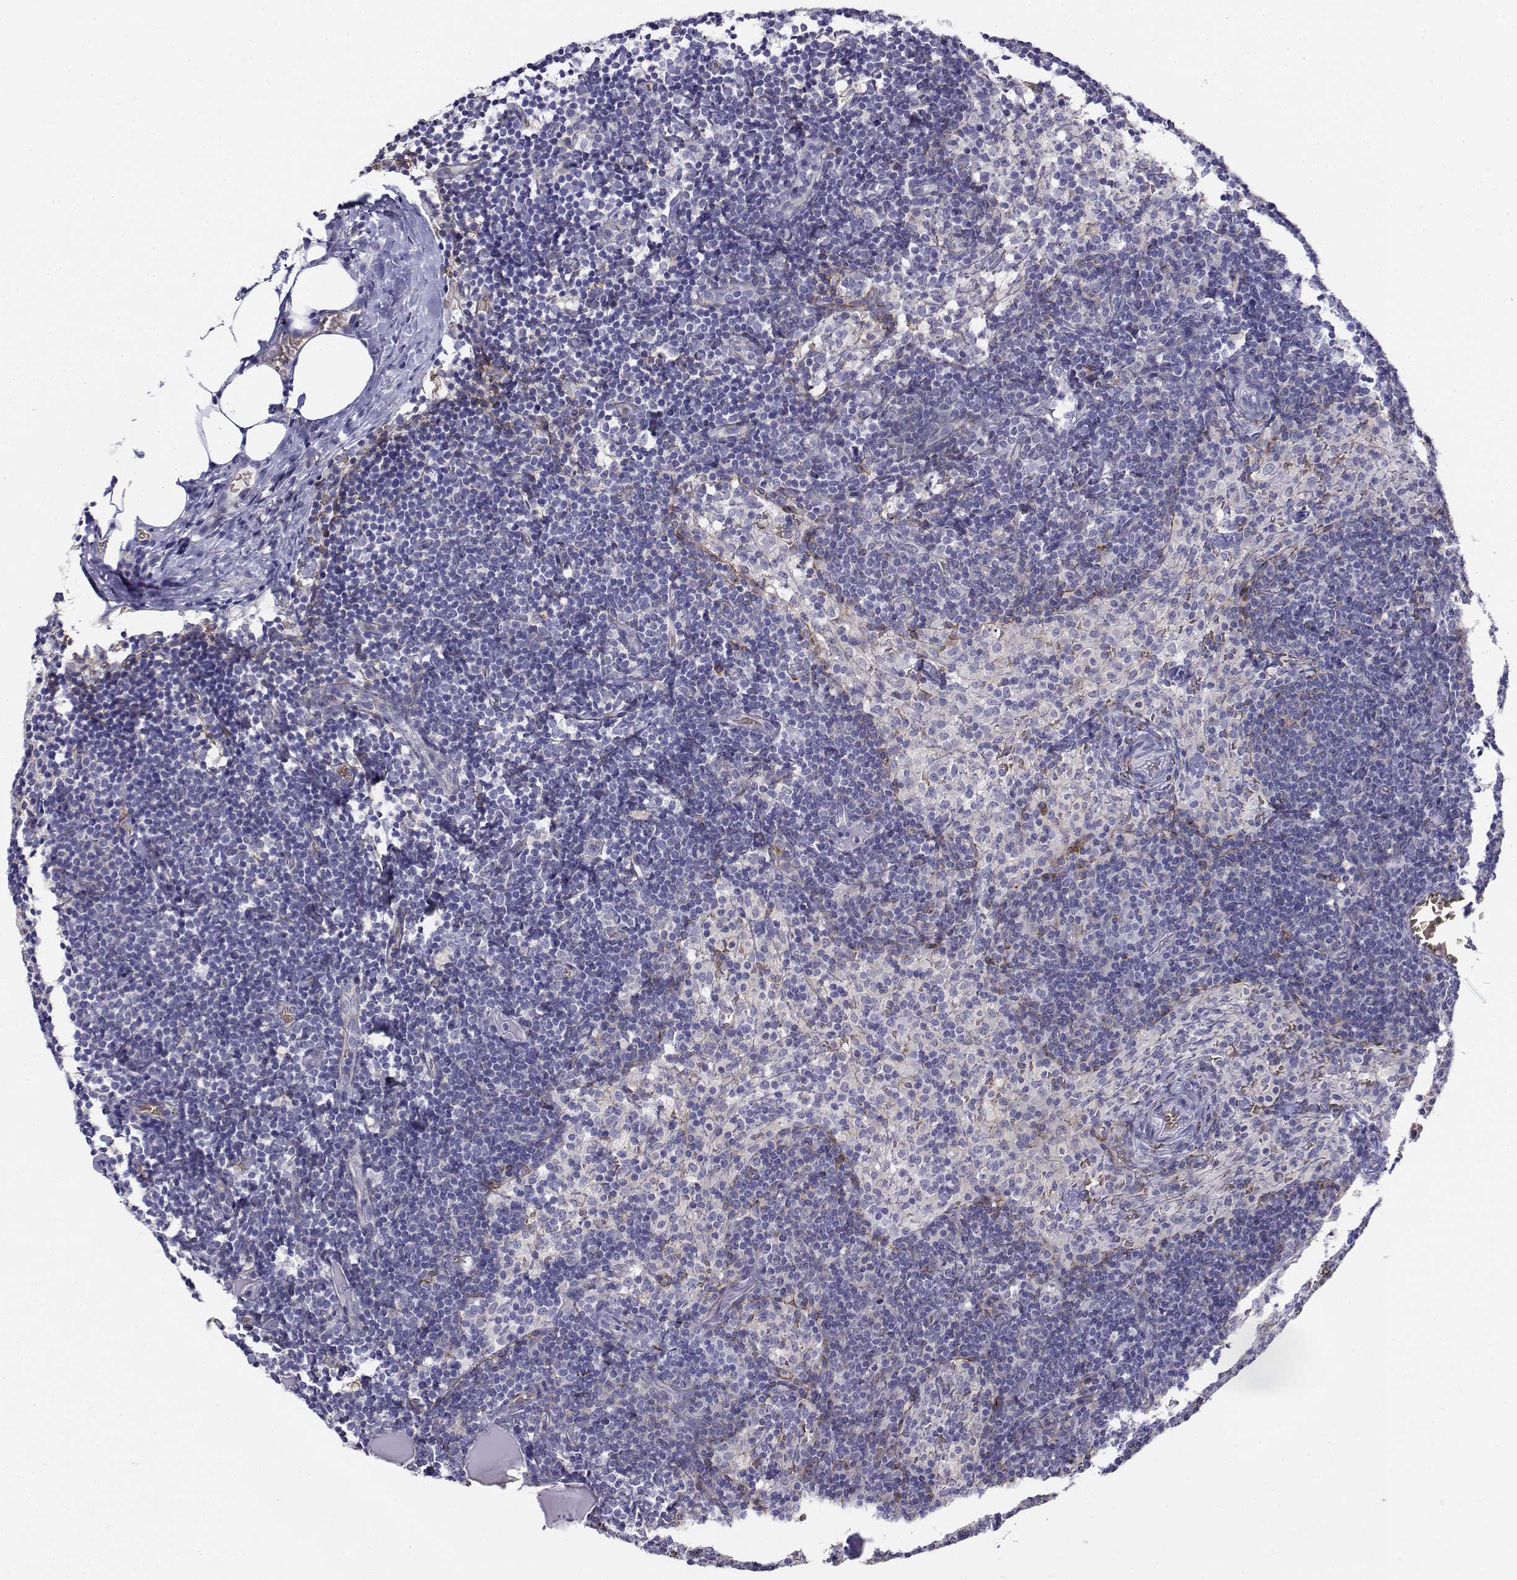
{"staining": {"intensity": "negative", "quantity": "none", "location": "none"}, "tissue": "lymph node", "cell_type": "Germinal center cells", "image_type": "normal", "snomed": [{"axis": "morphology", "description": "Normal tissue, NOS"}, {"axis": "topography", "description": "Lymph node"}], "caption": "IHC histopathology image of normal human lymph node stained for a protein (brown), which demonstrates no positivity in germinal center cells.", "gene": "CADM1", "patient": {"sex": "female", "age": 41}}